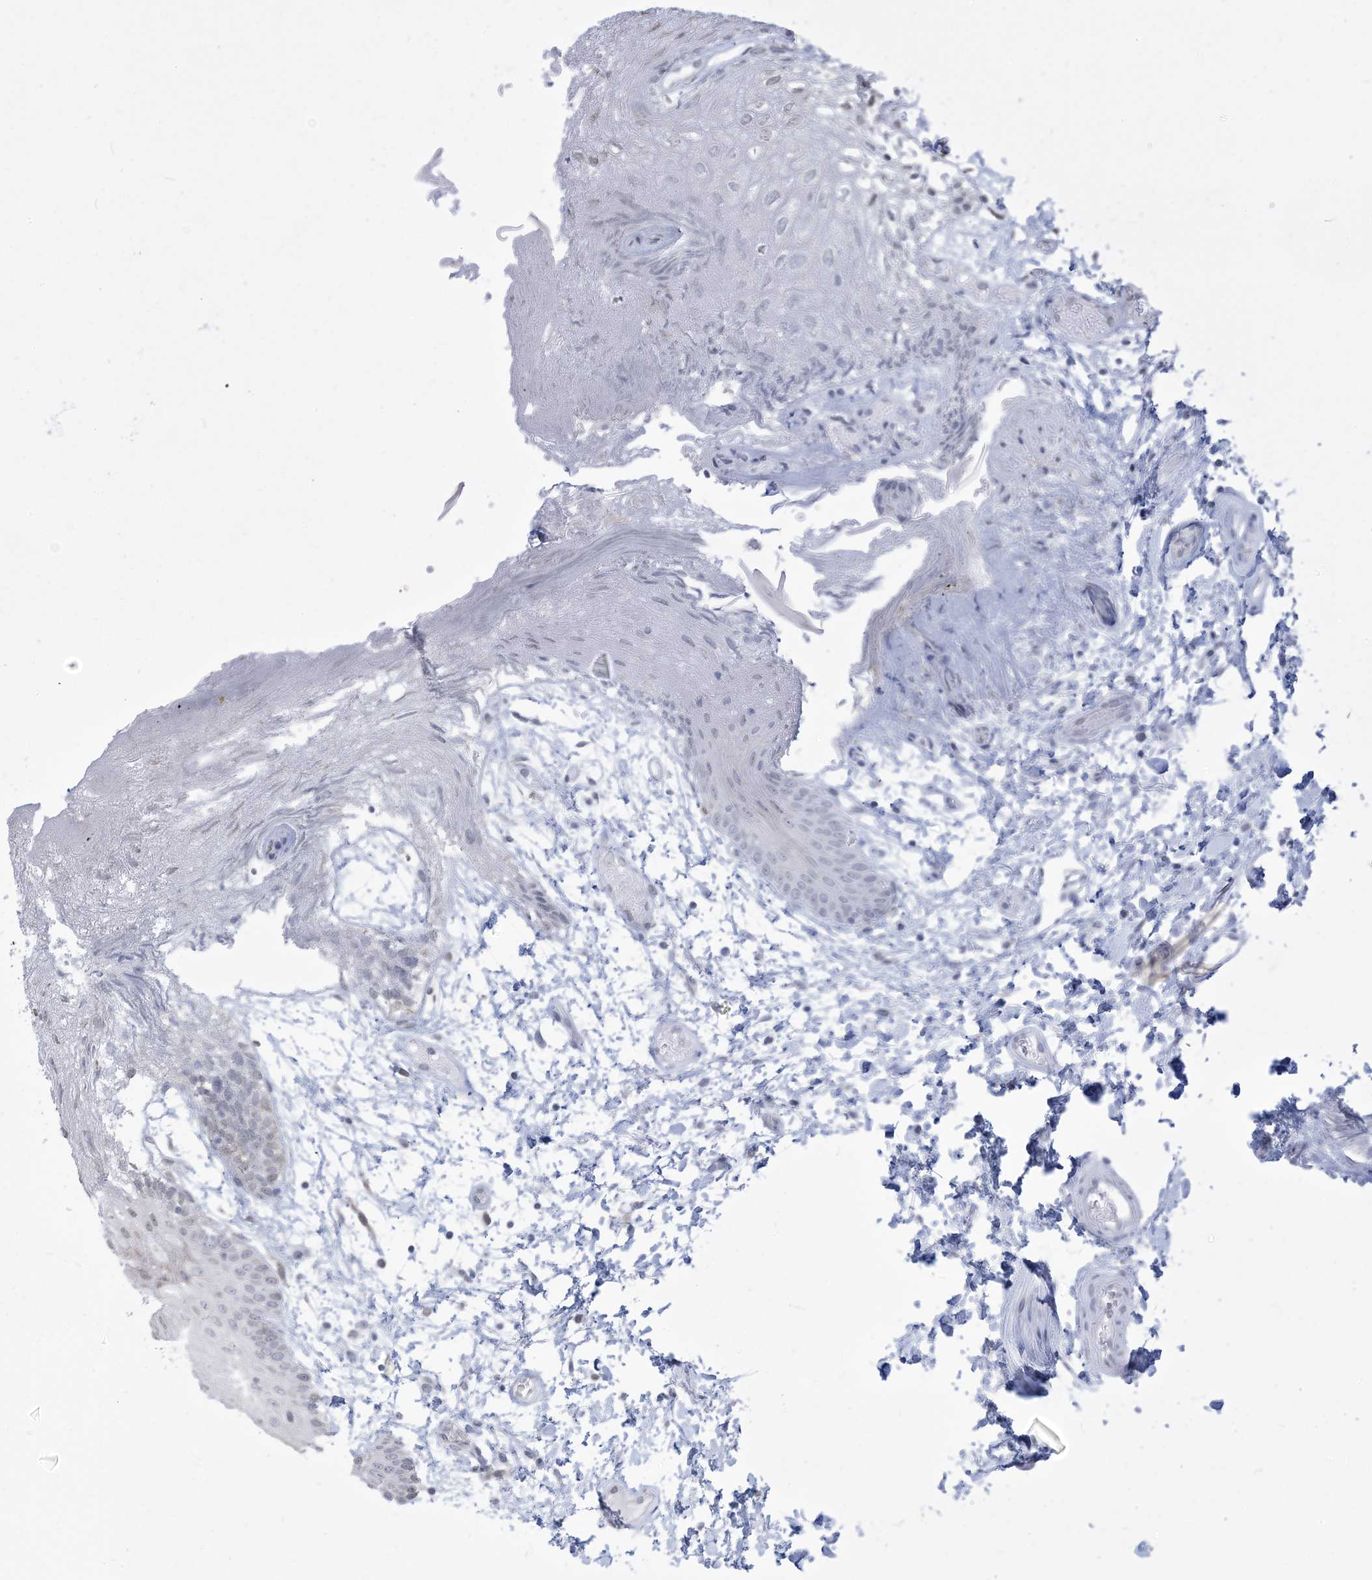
{"staining": {"intensity": "negative", "quantity": "none", "location": "none"}, "tissue": "oral mucosa", "cell_type": "Squamous epithelial cells", "image_type": "normal", "snomed": [{"axis": "morphology", "description": "Normal tissue, NOS"}, {"axis": "topography", "description": "Skeletal muscle"}, {"axis": "topography", "description": "Oral tissue"}, {"axis": "topography", "description": "Salivary gland"}, {"axis": "topography", "description": "Peripheral nerve tissue"}], "caption": "DAB (3,3'-diaminobenzidine) immunohistochemical staining of normal human oral mucosa demonstrates no significant positivity in squamous epithelial cells. Brightfield microscopy of immunohistochemistry (IHC) stained with DAB (3,3'-diaminobenzidine) (brown) and hematoxylin (blue), captured at high magnification.", "gene": "WWP1", "patient": {"sex": "male", "age": 54}}